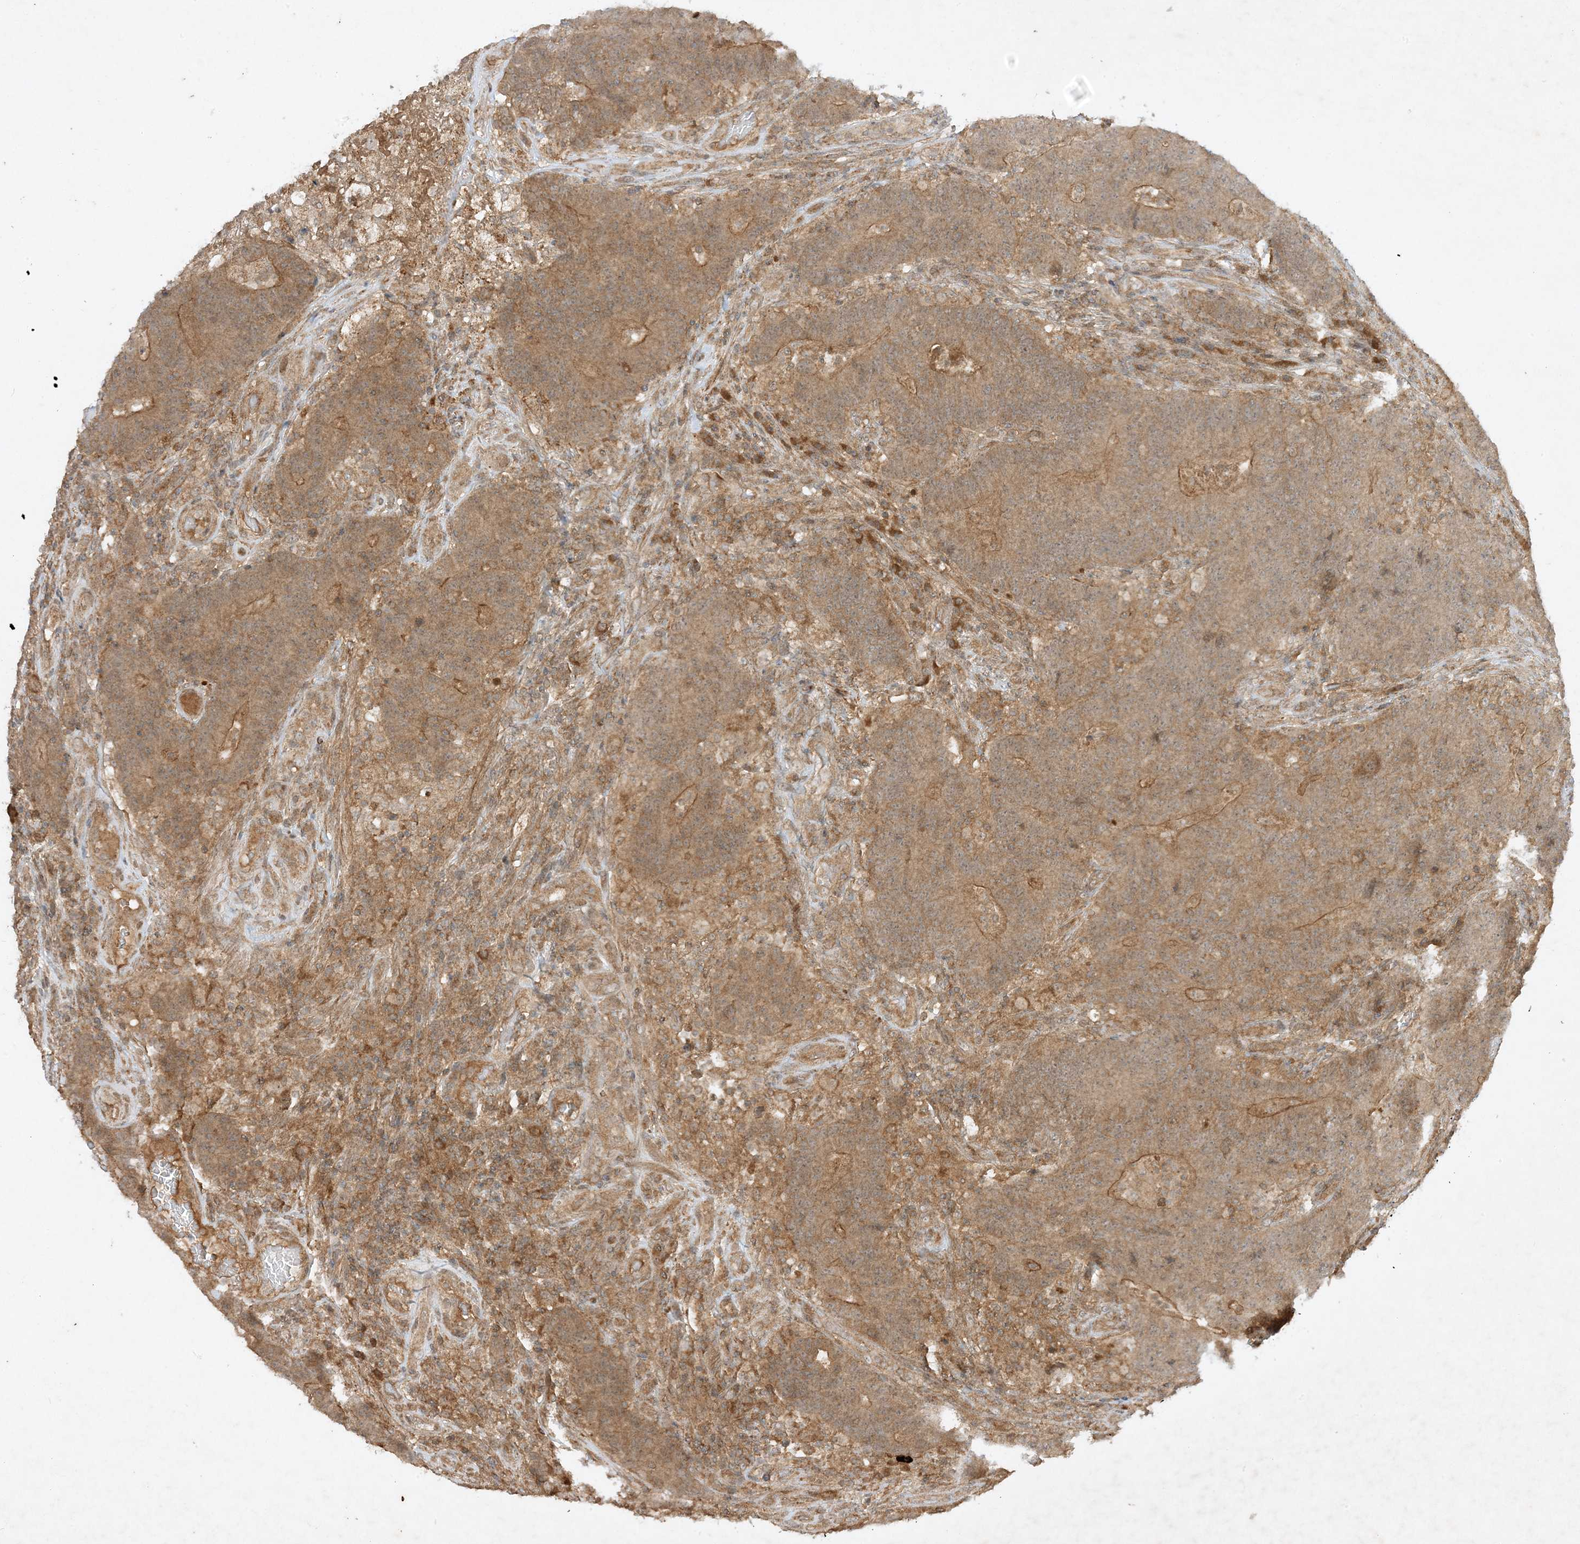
{"staining": {"intensity": "moderate", "quantity": ">75%", "location": "cytoplasmic/membranous"}, "tissue": "colorectal cancer", "cell_type": "Tumor cells", "image_type": "cancer", "snomed": [{"axis": "morphology", "description": "Normal tissue, NOS"}, {"axis": "morphology", "description": "Adenocarcinoma, NOS"}, {"axis": "topography", "description": "Colon"}], "caption": "IHC image of colorectal cancer stained for a protein (brown), which reveals medium levels of moderate cytoplasmic/membranous expression in approximately >75% of tumor cells.", "gene": "XRN1", "patient": {"sex": "female", "age": 75}}